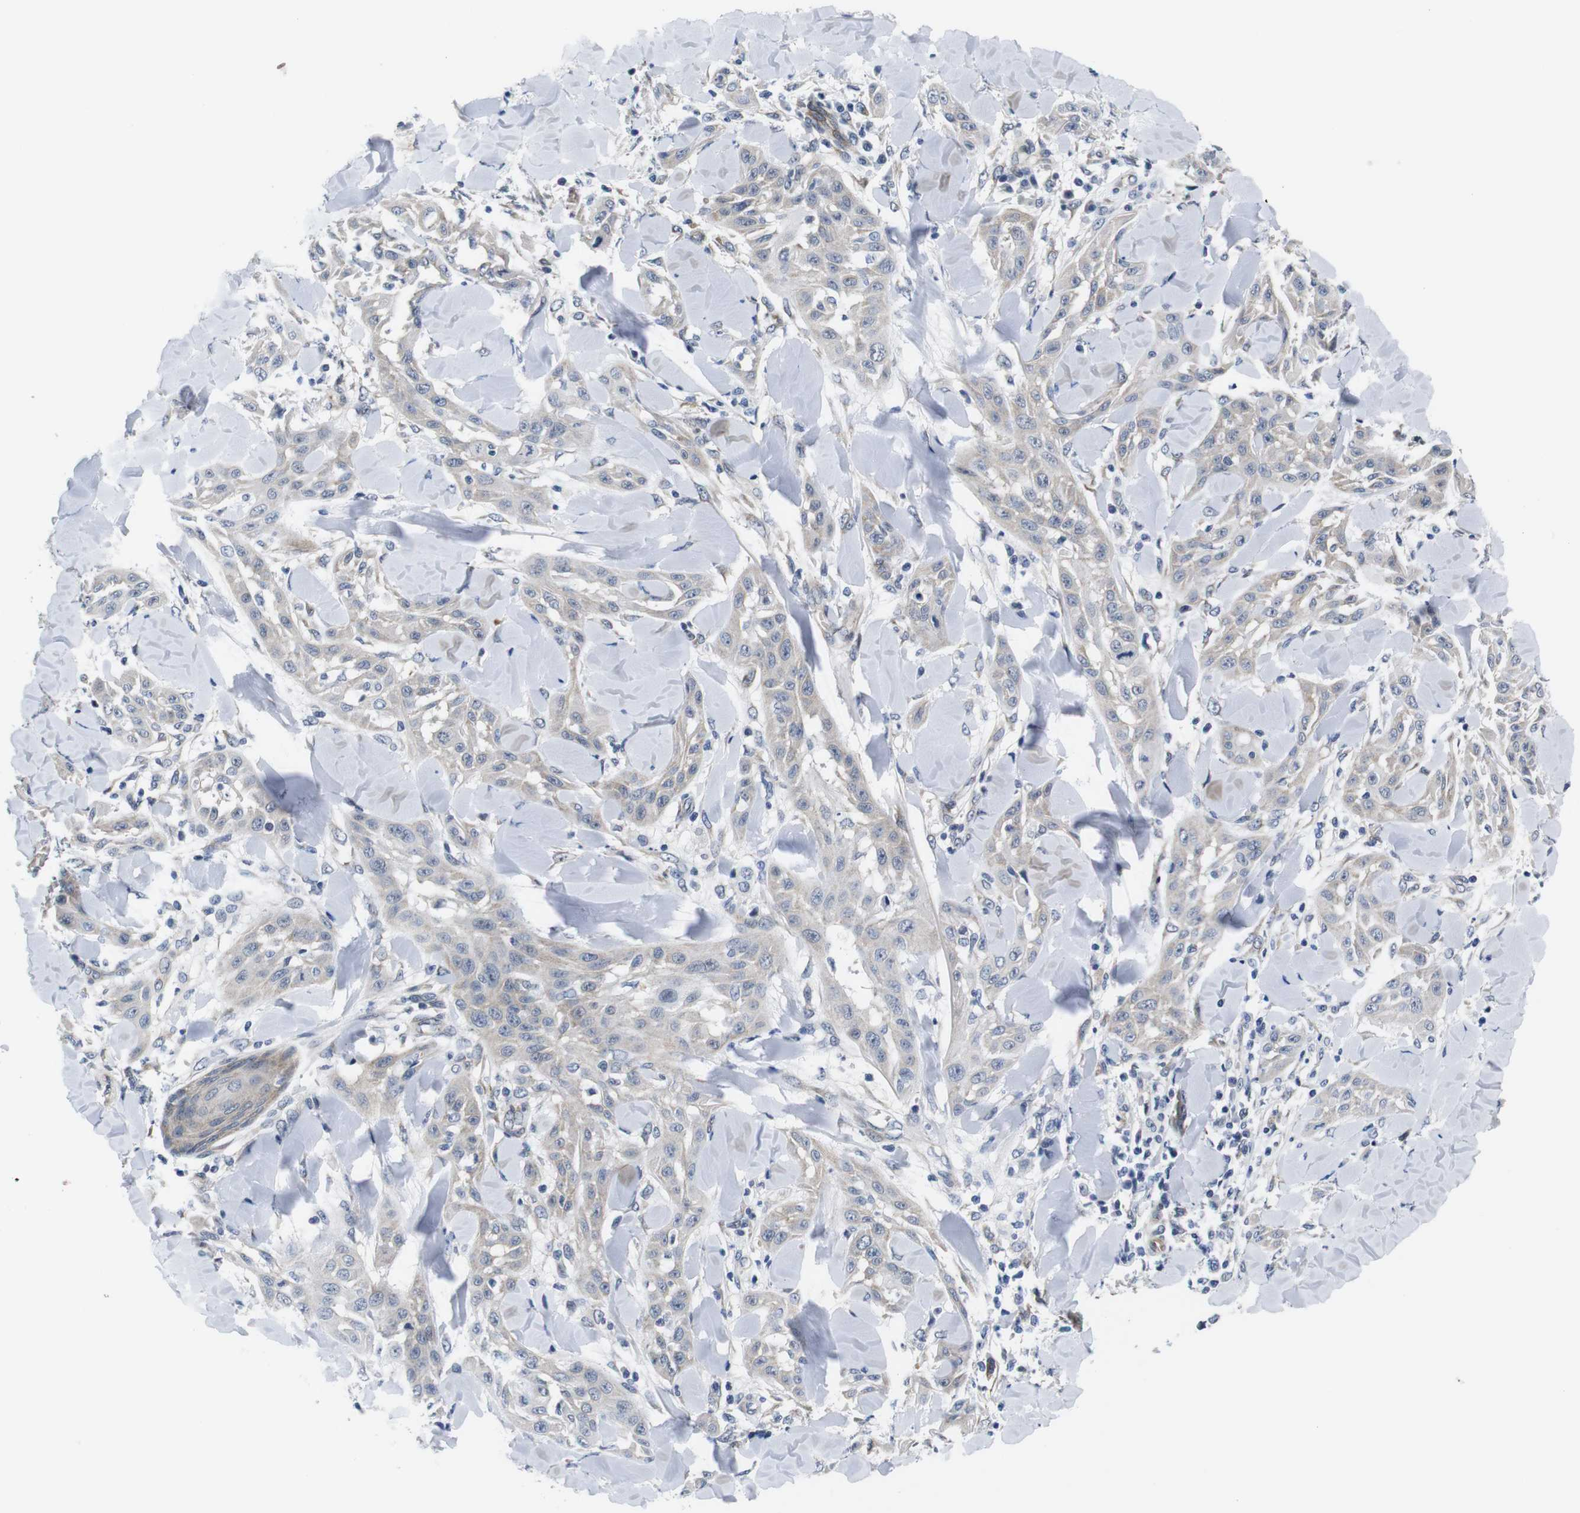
{"staining": {"intensity": "negative", "quantity": "none", "location": "none"}, "tissue": "skin cancer", "cell_type": "Tumor cells", "image_type": "cancer", "snomed": [{"axis": "morphology", "description": "Squamous cell carcinoma, NOS"}, {"axis": "topography", "description": "Skin"}], "caption": "Tumor cells show no significant protein staining in skin squamous cell carcinoma.", "gene": "SOCS3", "patient": {"sex": "male", "age": 24}}